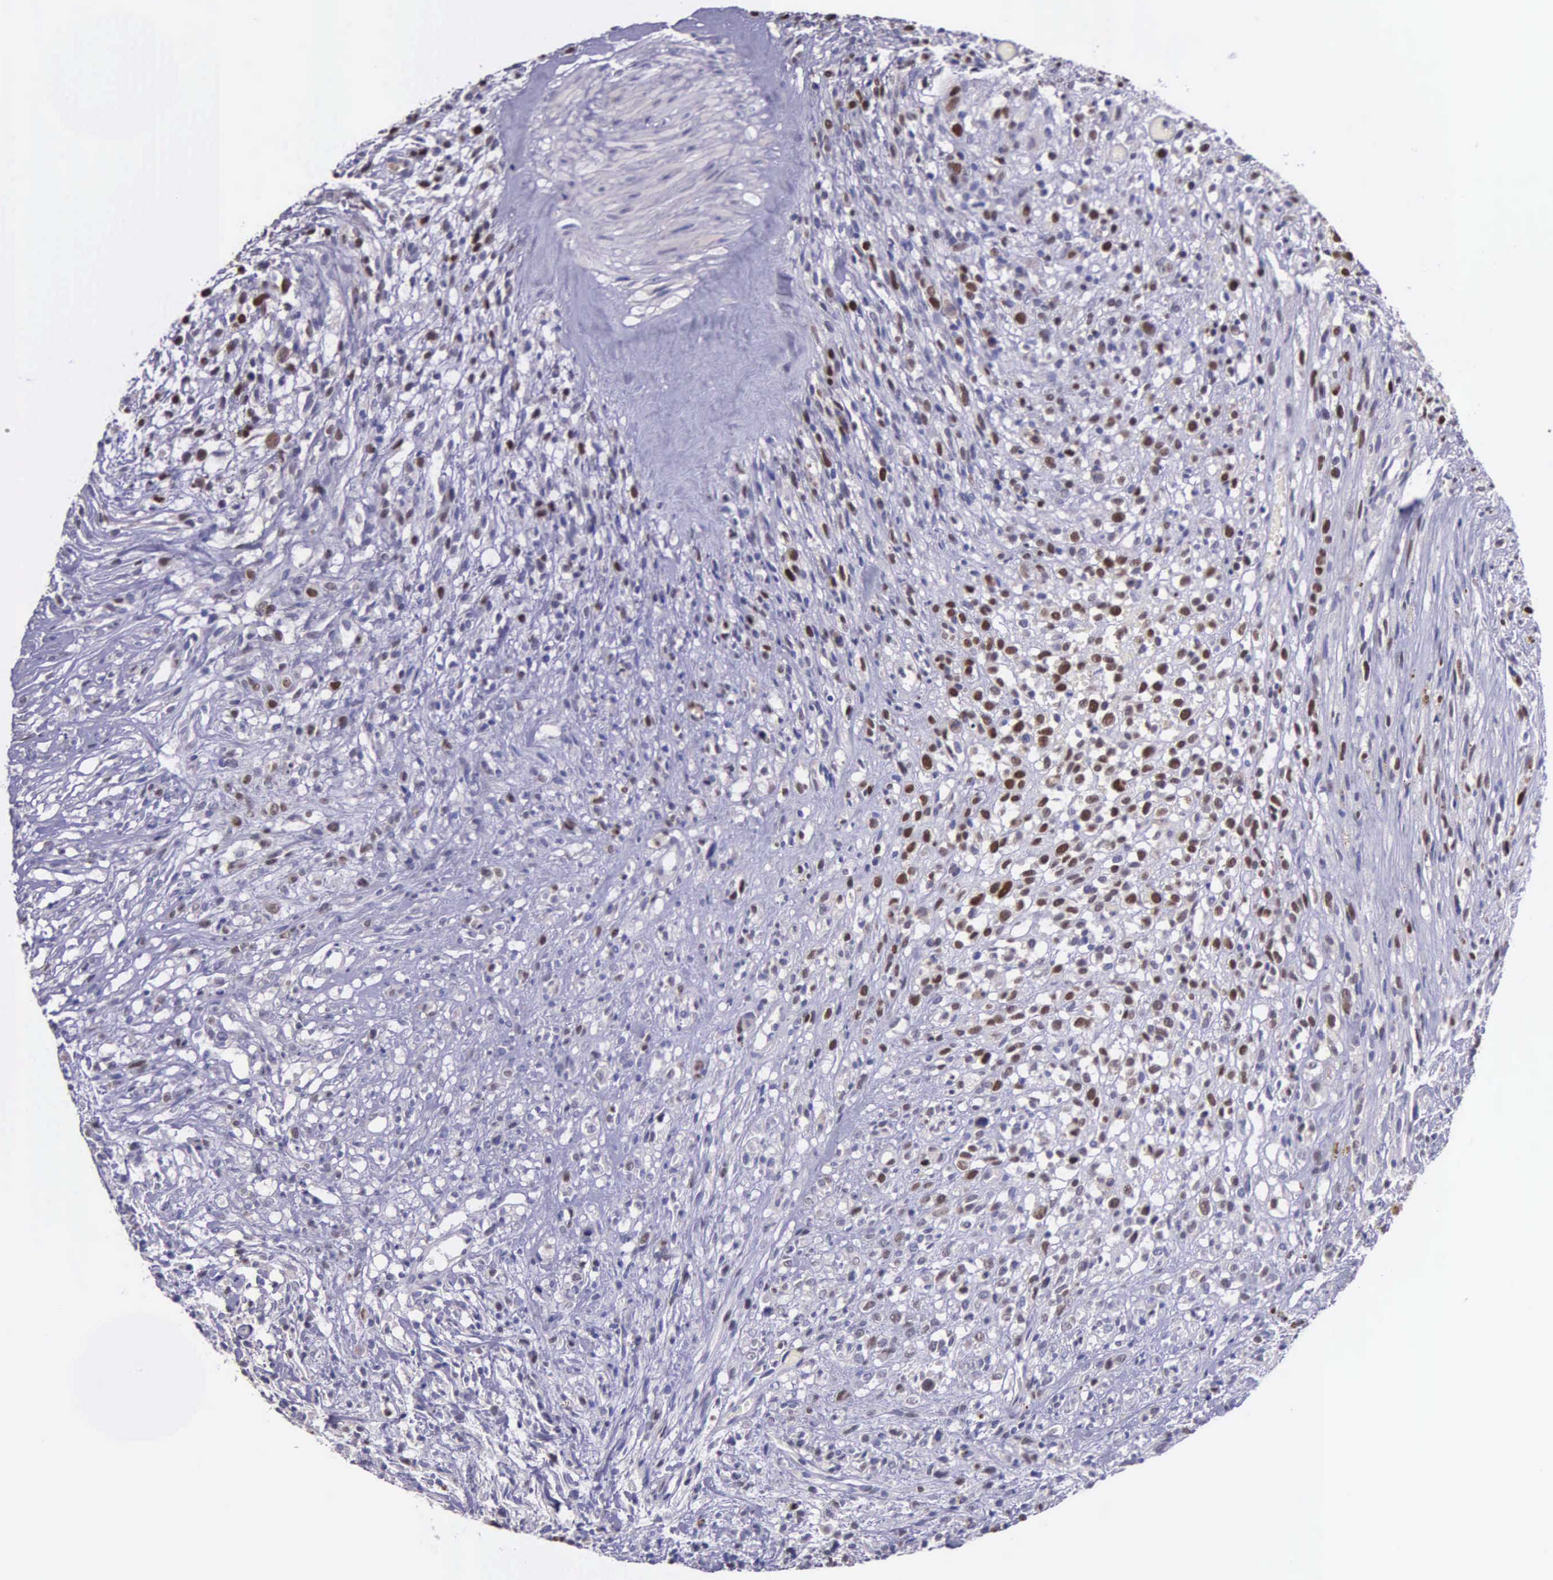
{"staining": {"intensity": "moderate", "quantity": "<25%", "location": "nuclear"}, "tissue": "glioma", "cell_type": "Tumor cells", "image_type": "cancer", "snomed": [{"axis": "morphology", "description": "Glioma, malignant, High grade"}, {"axis": "topography", "description": "Brain"}], "caption": "A histopathology image showing moderate nuclear expression in about <25% of tumor cells in glioma, as visualized by brown immunohistochemical staining.", "gene": "MCM5", "patient": {"sex": "male", "age": 66}}